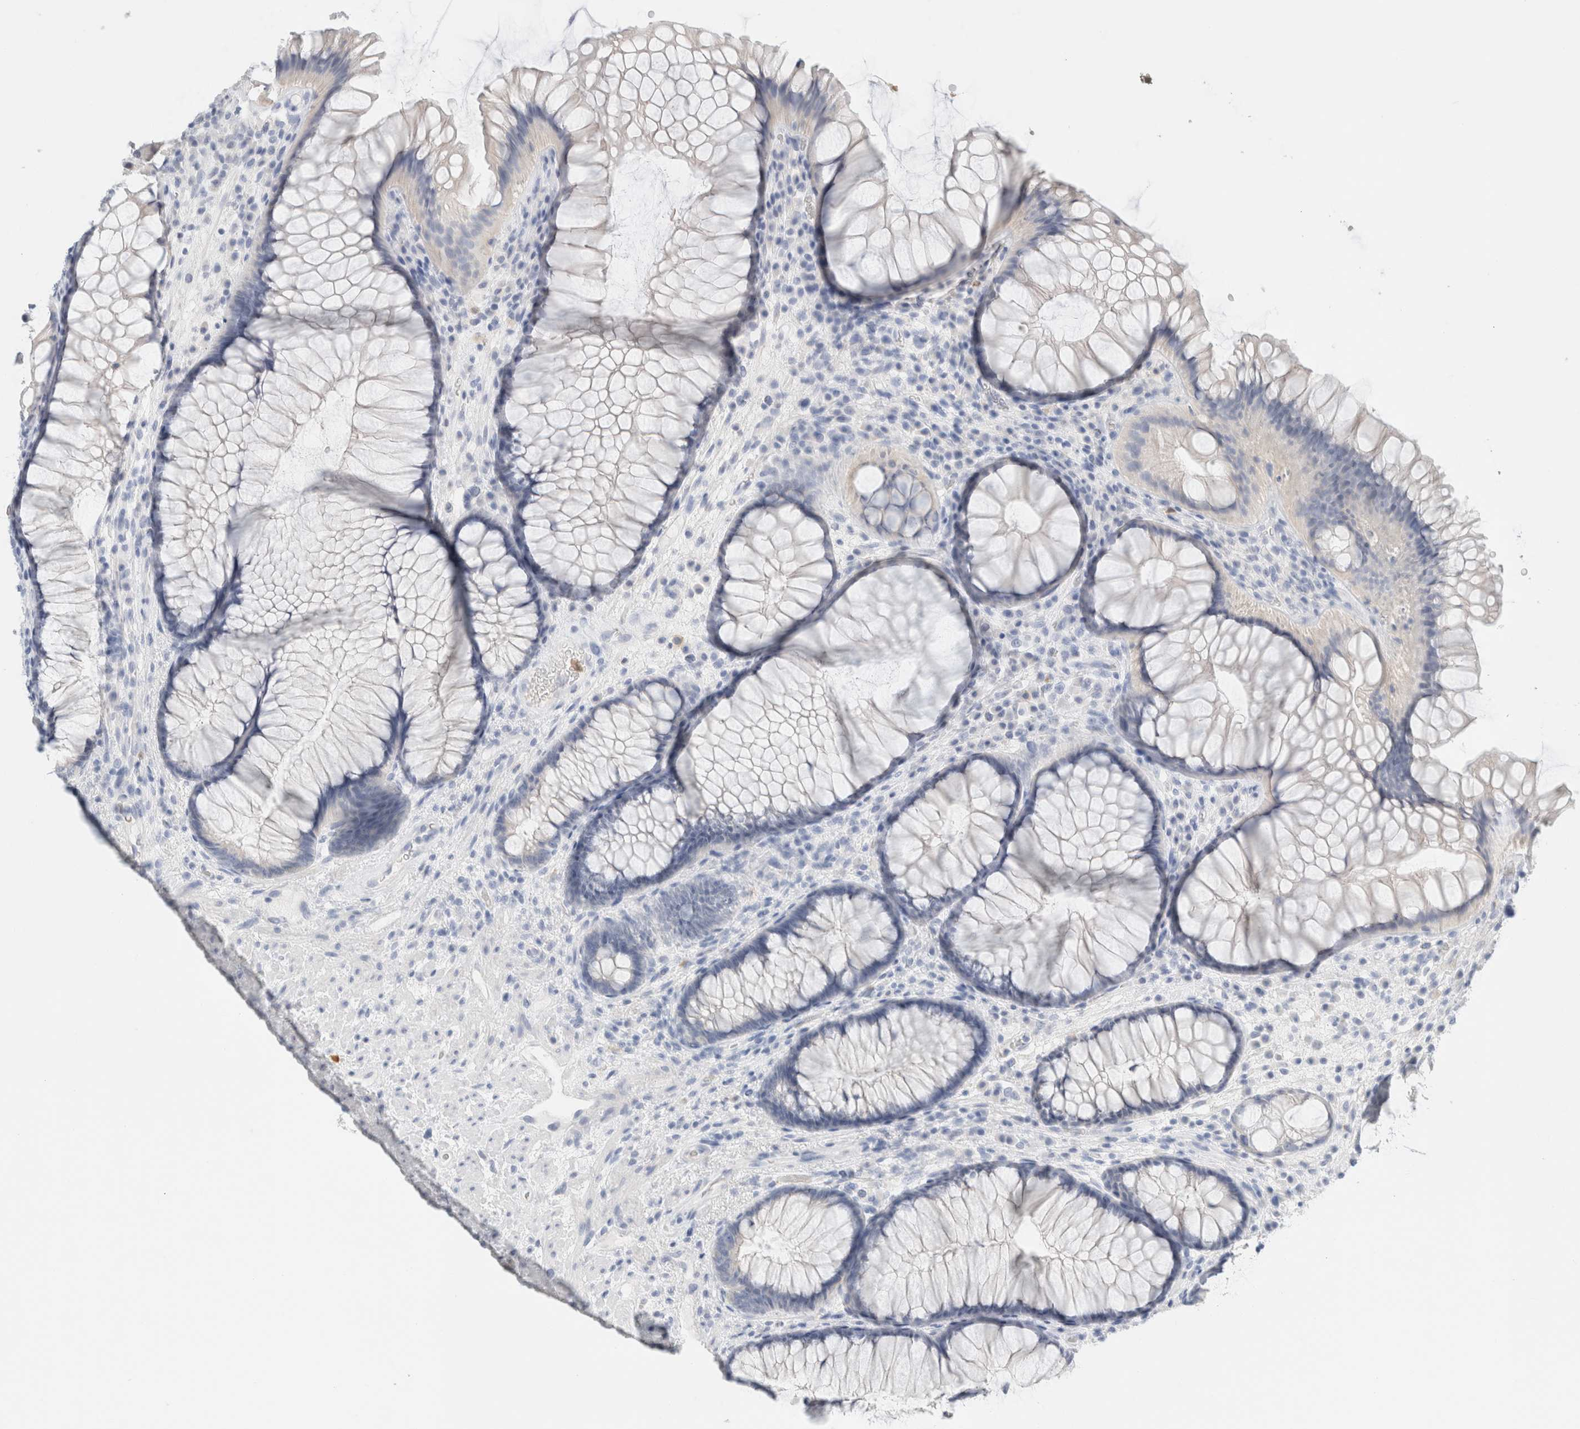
{"staining": {"intensity": "negative", "quantity": "none", "location": "none"}, "tissue": "rectum", "cell_type": "Glandular cells", "image_type": "normal", "snomed": [{"axis": "morphology", "description": "Normal tissue, NOS"}, {"axis": "topography", "description": "Rectum"}], "caption": "High power microscopy photomicrograph of an immunohistochemistry micrograph of unremarkable rectum, revealing no significant staining in glandular cells.", "gene": "ARG1", "patient": {"sex": "male", "age": 51}}